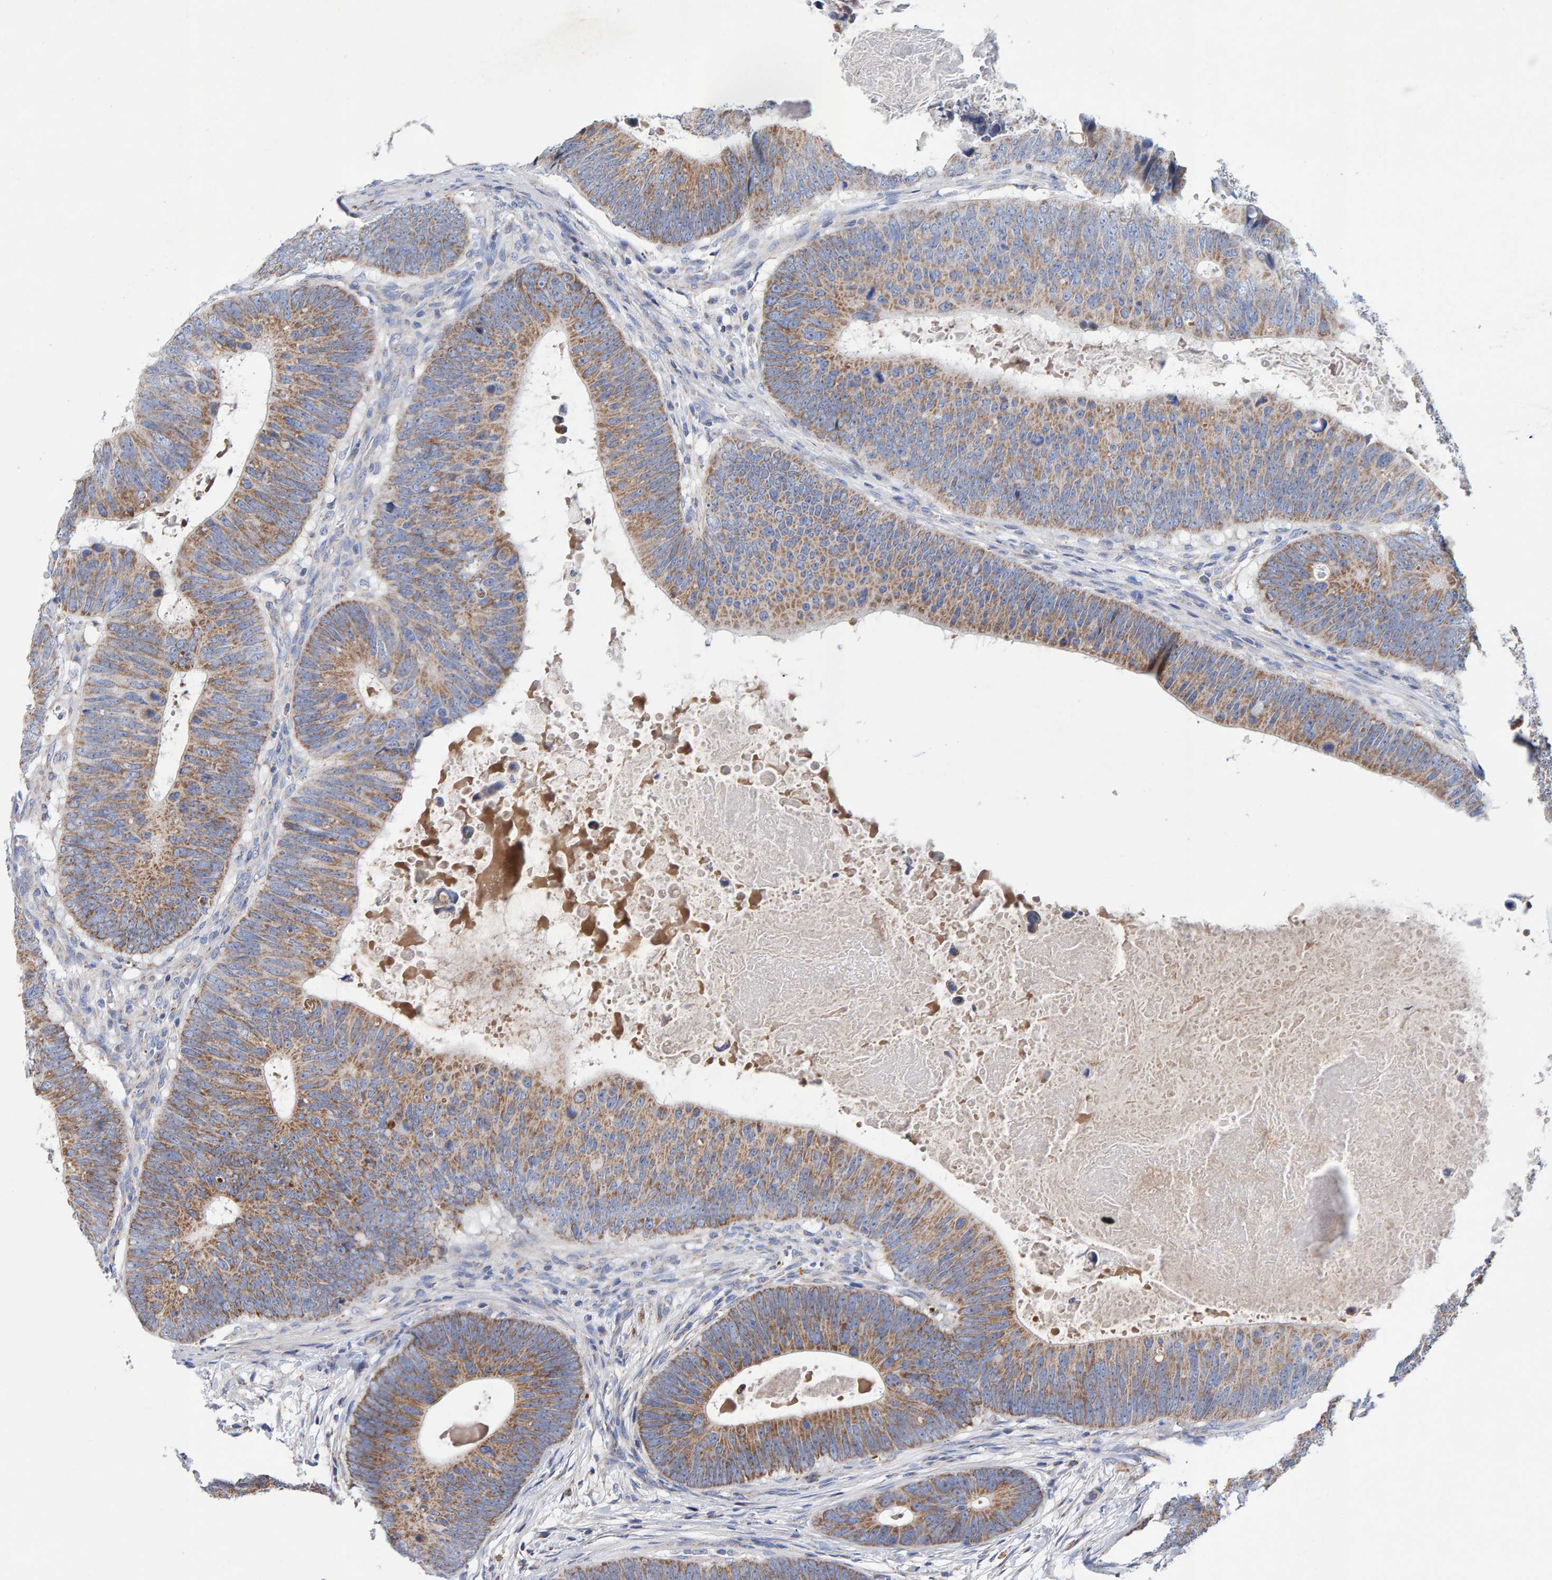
{"staining": {"intensity": "moderate", "quantity": ">75%", "location": "cytoplasmic/membranous"}, "tissue": "colorectal cancer", "cell_type": "Tumor cells", "image_type": "cancer", "snomed": [{"axis": "morphology", "description": "Adenocarcinoma, NOS"}, {"axis": "topography", "description": "Colon"}], "caption": "Human colorectal cancer stained with a protein marker demonstrates moderate staining in tumor cells.", "gene": "EFR3A", "patient": {"sex": "male", "age": 56}}